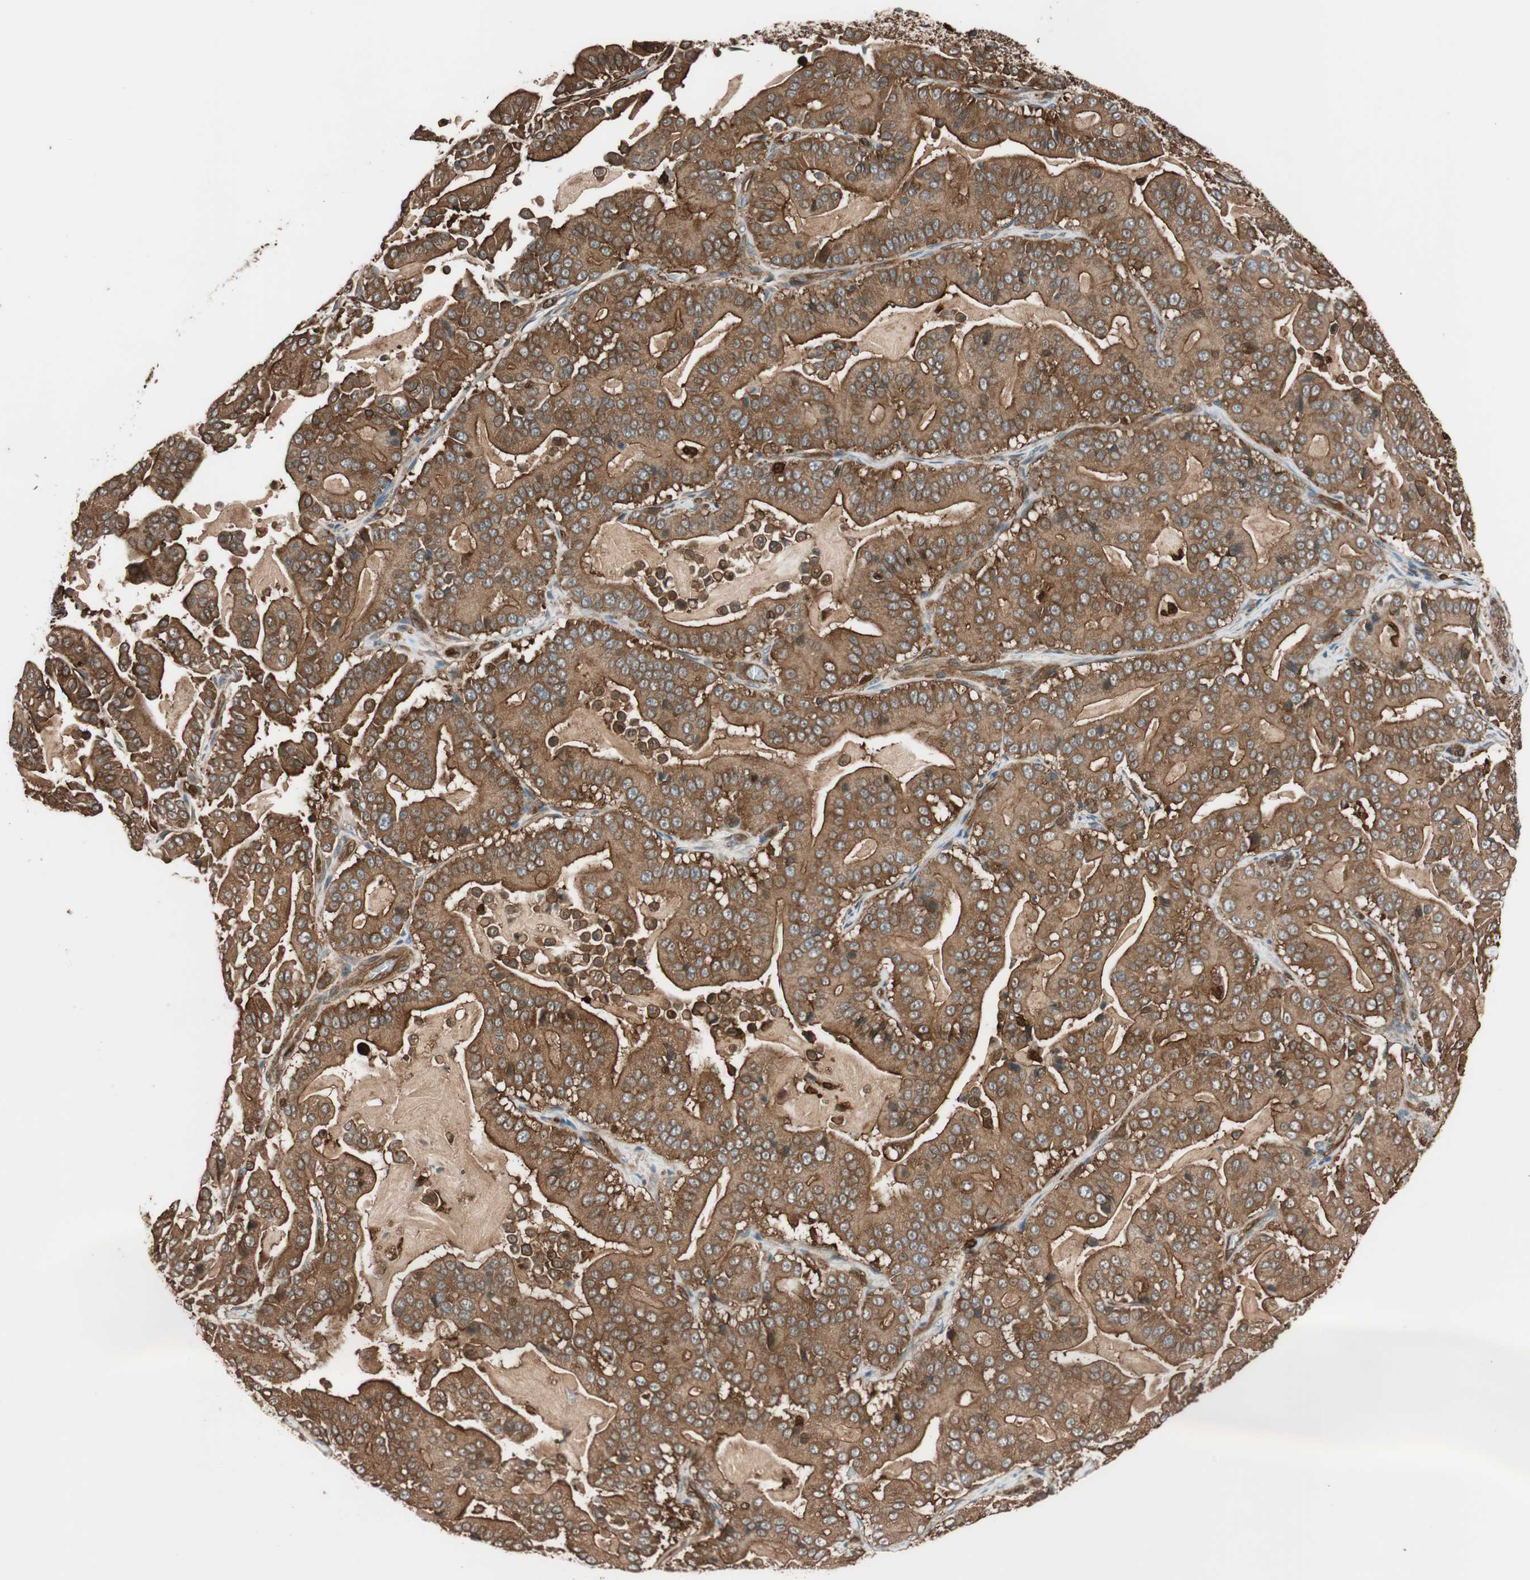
{"staining": {"intensity": "strong", "quantity": ">75%", "location": "cytoplasmic/membranous"}, "tissue": "pancreatic cancer", "cell_type": "Tumor cells", "image_type": "cancer", "snomed": [{"axis": "morphology", "description": "Adenocarcinoma, NOS"}, {"axis": "topography", "description": "Pancreas"}], "caption": "There is high levels of strong cytoplasmic/membranous staining in tumor cells of pancreatic adenocarcinoma, as demonstrated by immunohistochemical staining (brown color).", "gene": "VASP", "patient": {"sex": "male", "age": 63}}